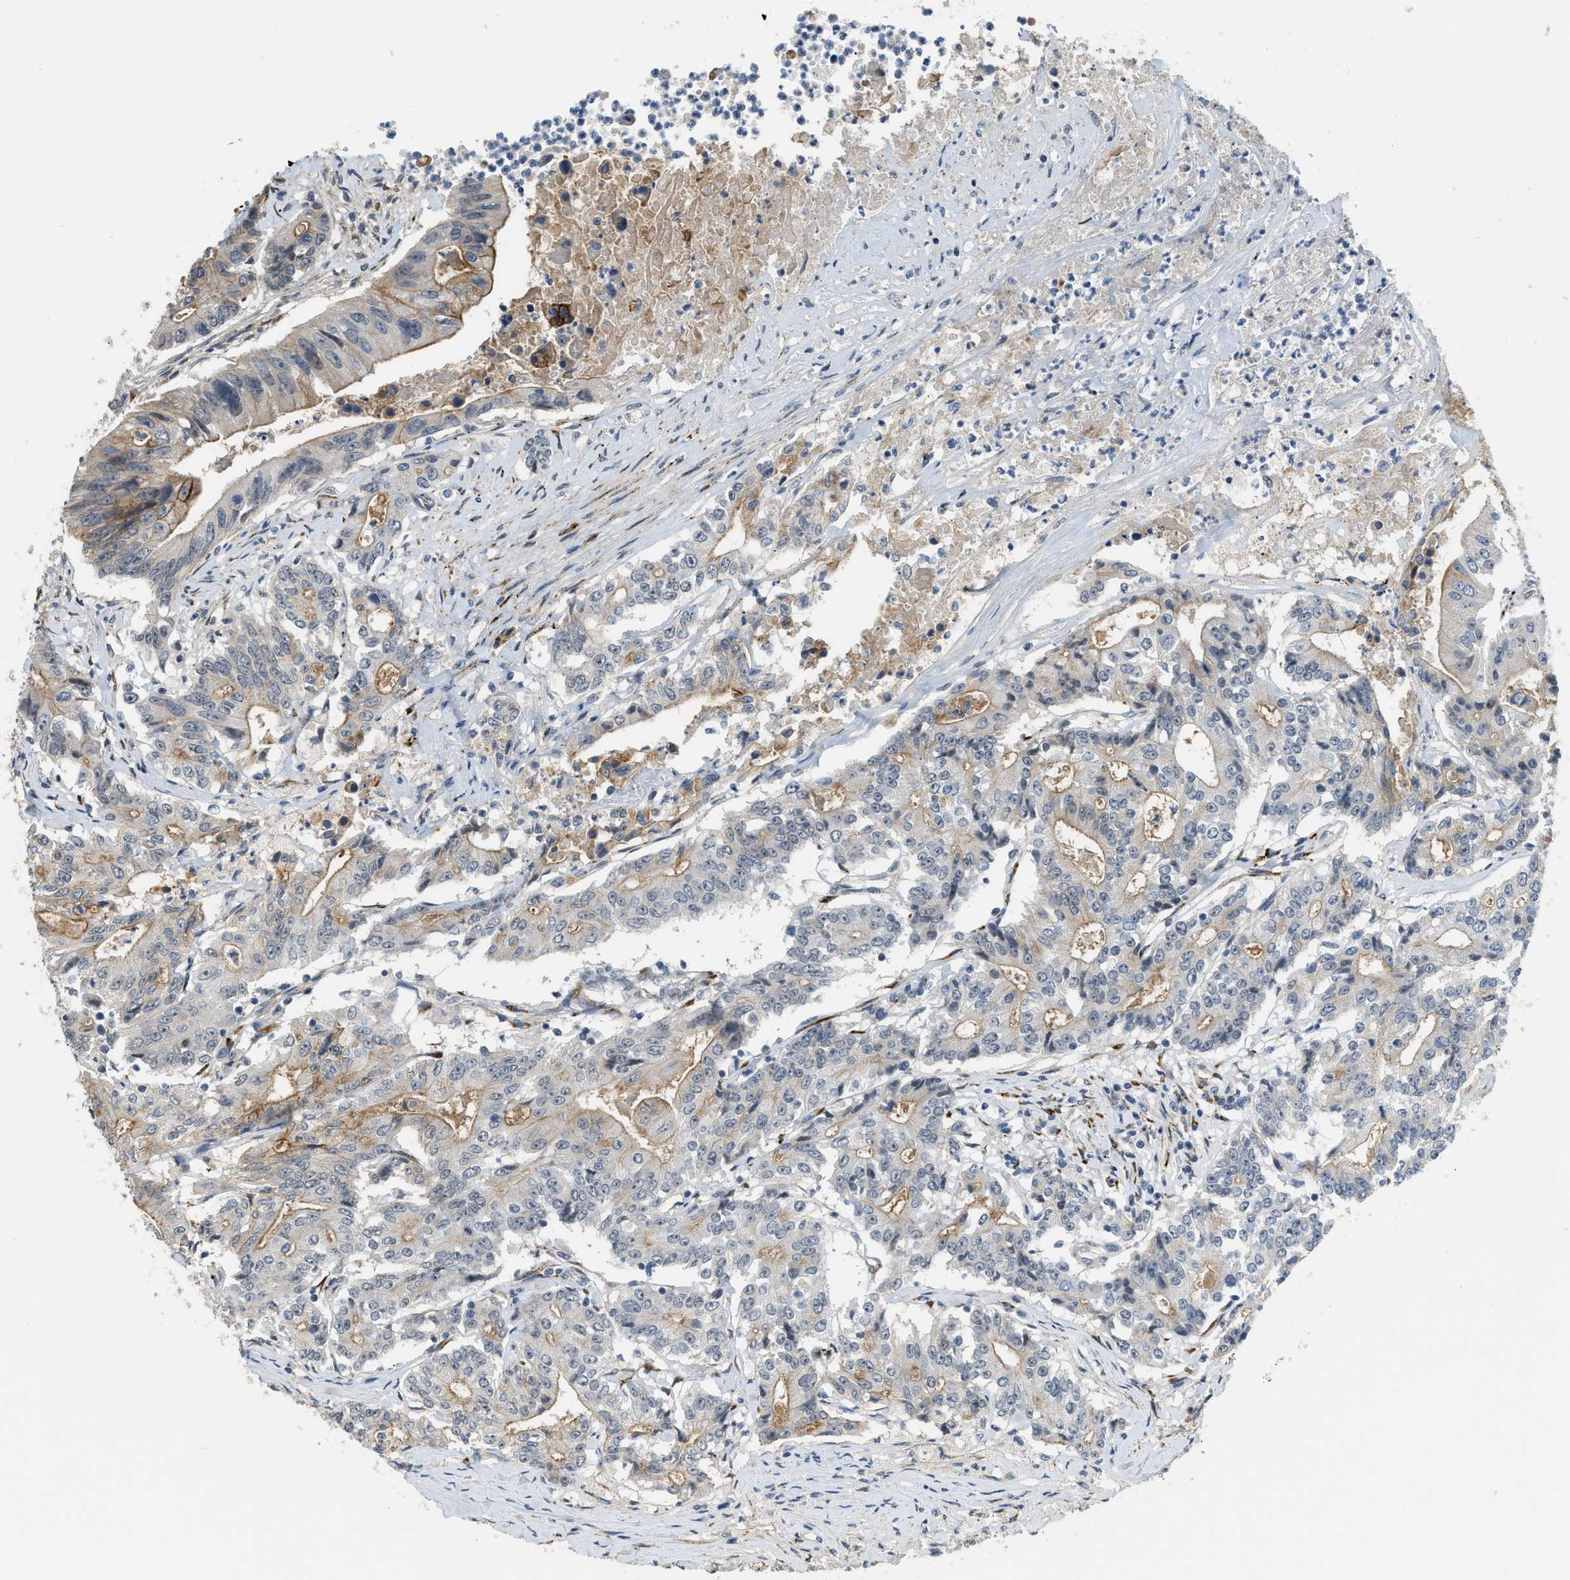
{"staining": {"intensity": "moderate", "quantity": "<25%", "location": "cytoplasmic/membranous"}, "tissue": "colorectal cancer", "cell_type": "Tumor cells", "image_type": "cancer", "snomed": [{"axis": "morphology", "description": "Adenocarcinoma, NOS"}, {"axis": "topography", "description": "Colon"}], "caption": "The micrograph exhibits a brown stain indicating the presence of a protein in the cytoplasmic/membranous of tumor cells in colorectal cancer.", "gene": "TMEM154", "patient": {"sex": "female", "age": 77}}